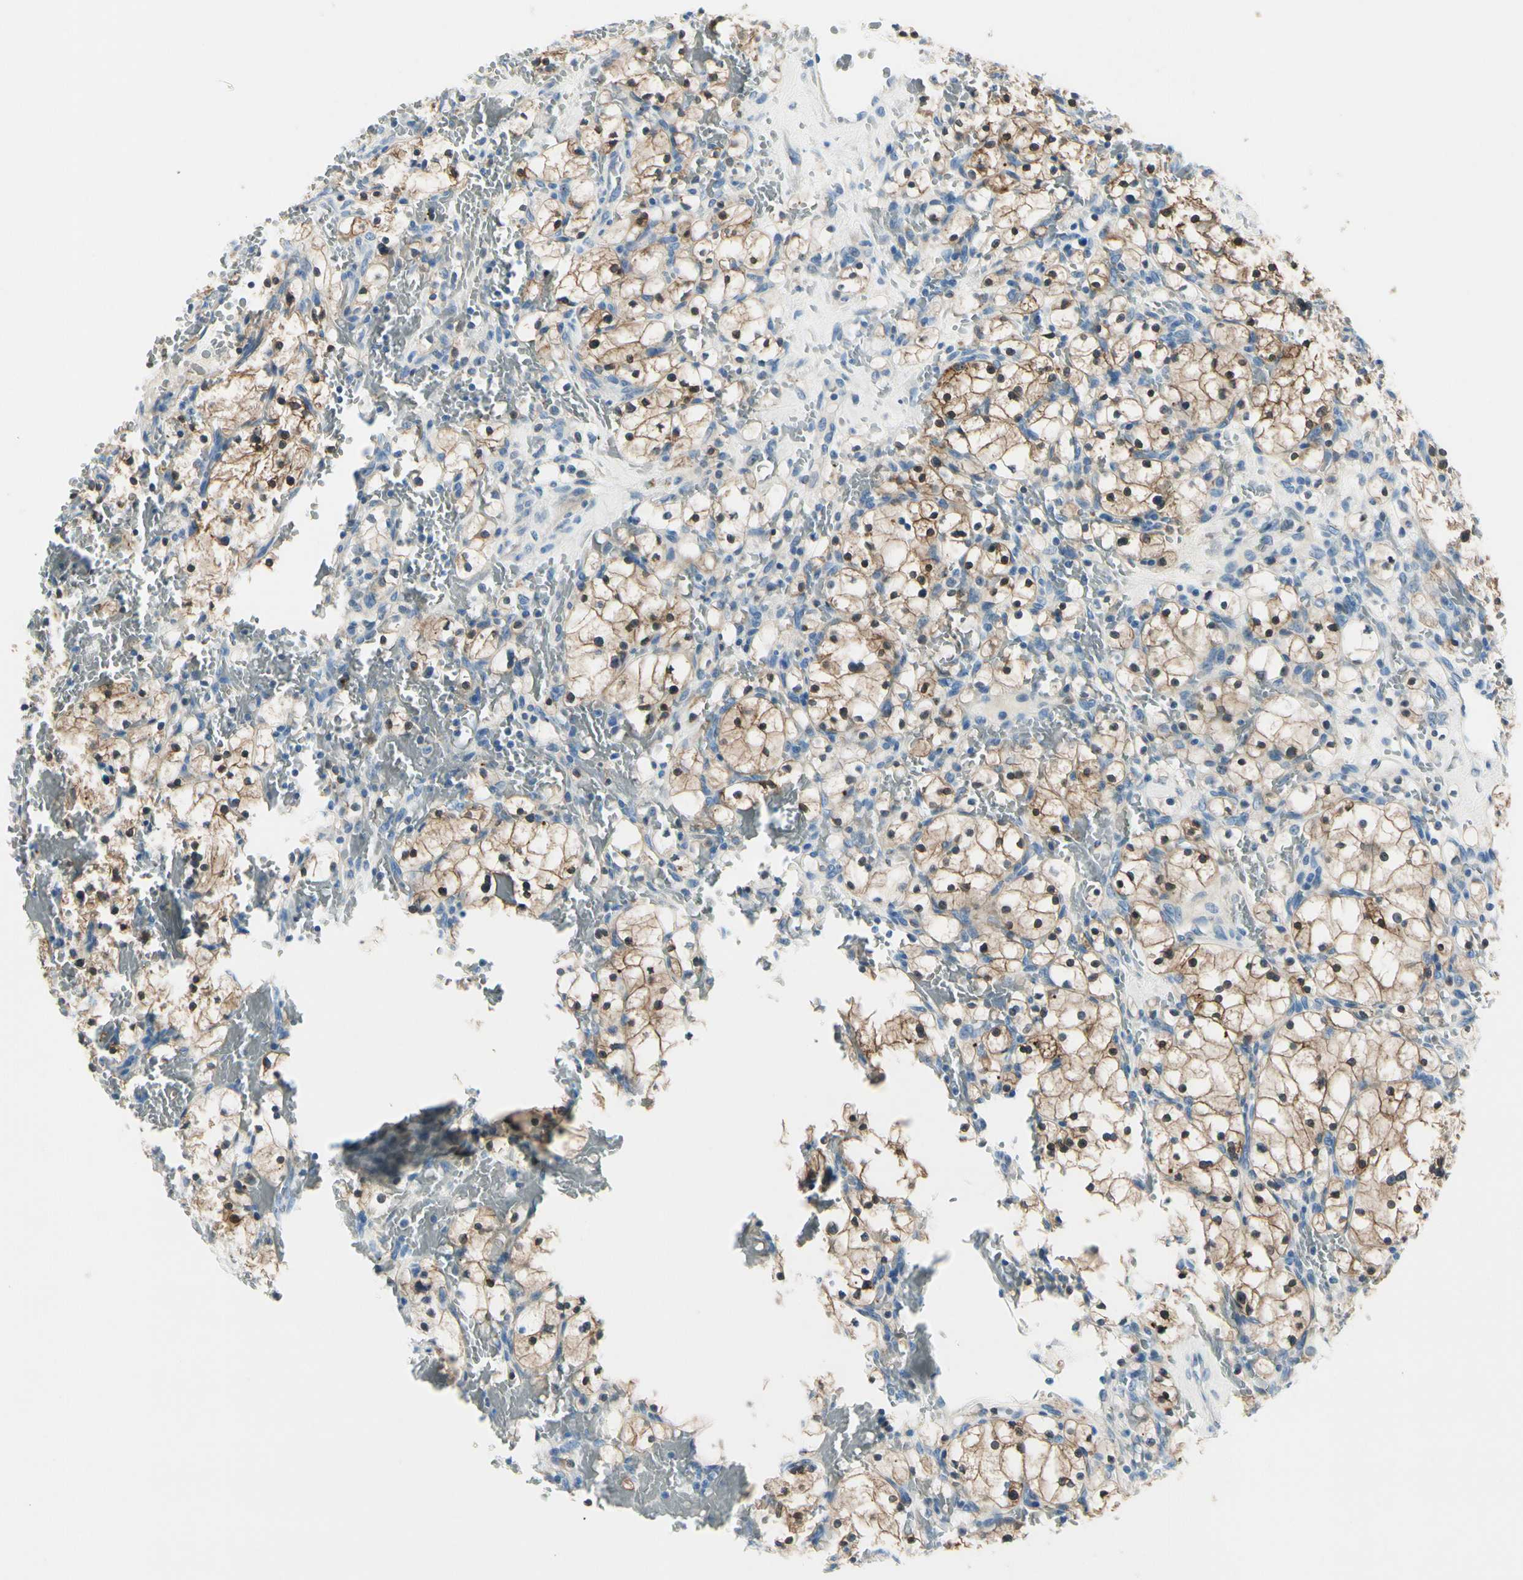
{"staining": {"intensity": "moderate", "quantity": ">75%", "location": "cytoplasmic/membranous,nuclear"}, "tissue": "renal cancer", "cell_type": "Tumor cells", "image_type": "cancer", "snomed": [{"axis": "morphology", "description": "Adenocarcinoma, NOS"}, {"axis": "topography", "description": "Kidney"}], "caption": "Protein expression by immunohistochemistry displays moderate cytoplasmic/membranous and nuclear positivity in approximately >75% of tumor cells in renal adenocarcinoma. The staining is performed using DAB brown chromogen to label protein expression. The nuclei are counter-stained blue using hematoxylin.", "gene": "PEBP1", "patient": {"sex": "female", "age": 83}}